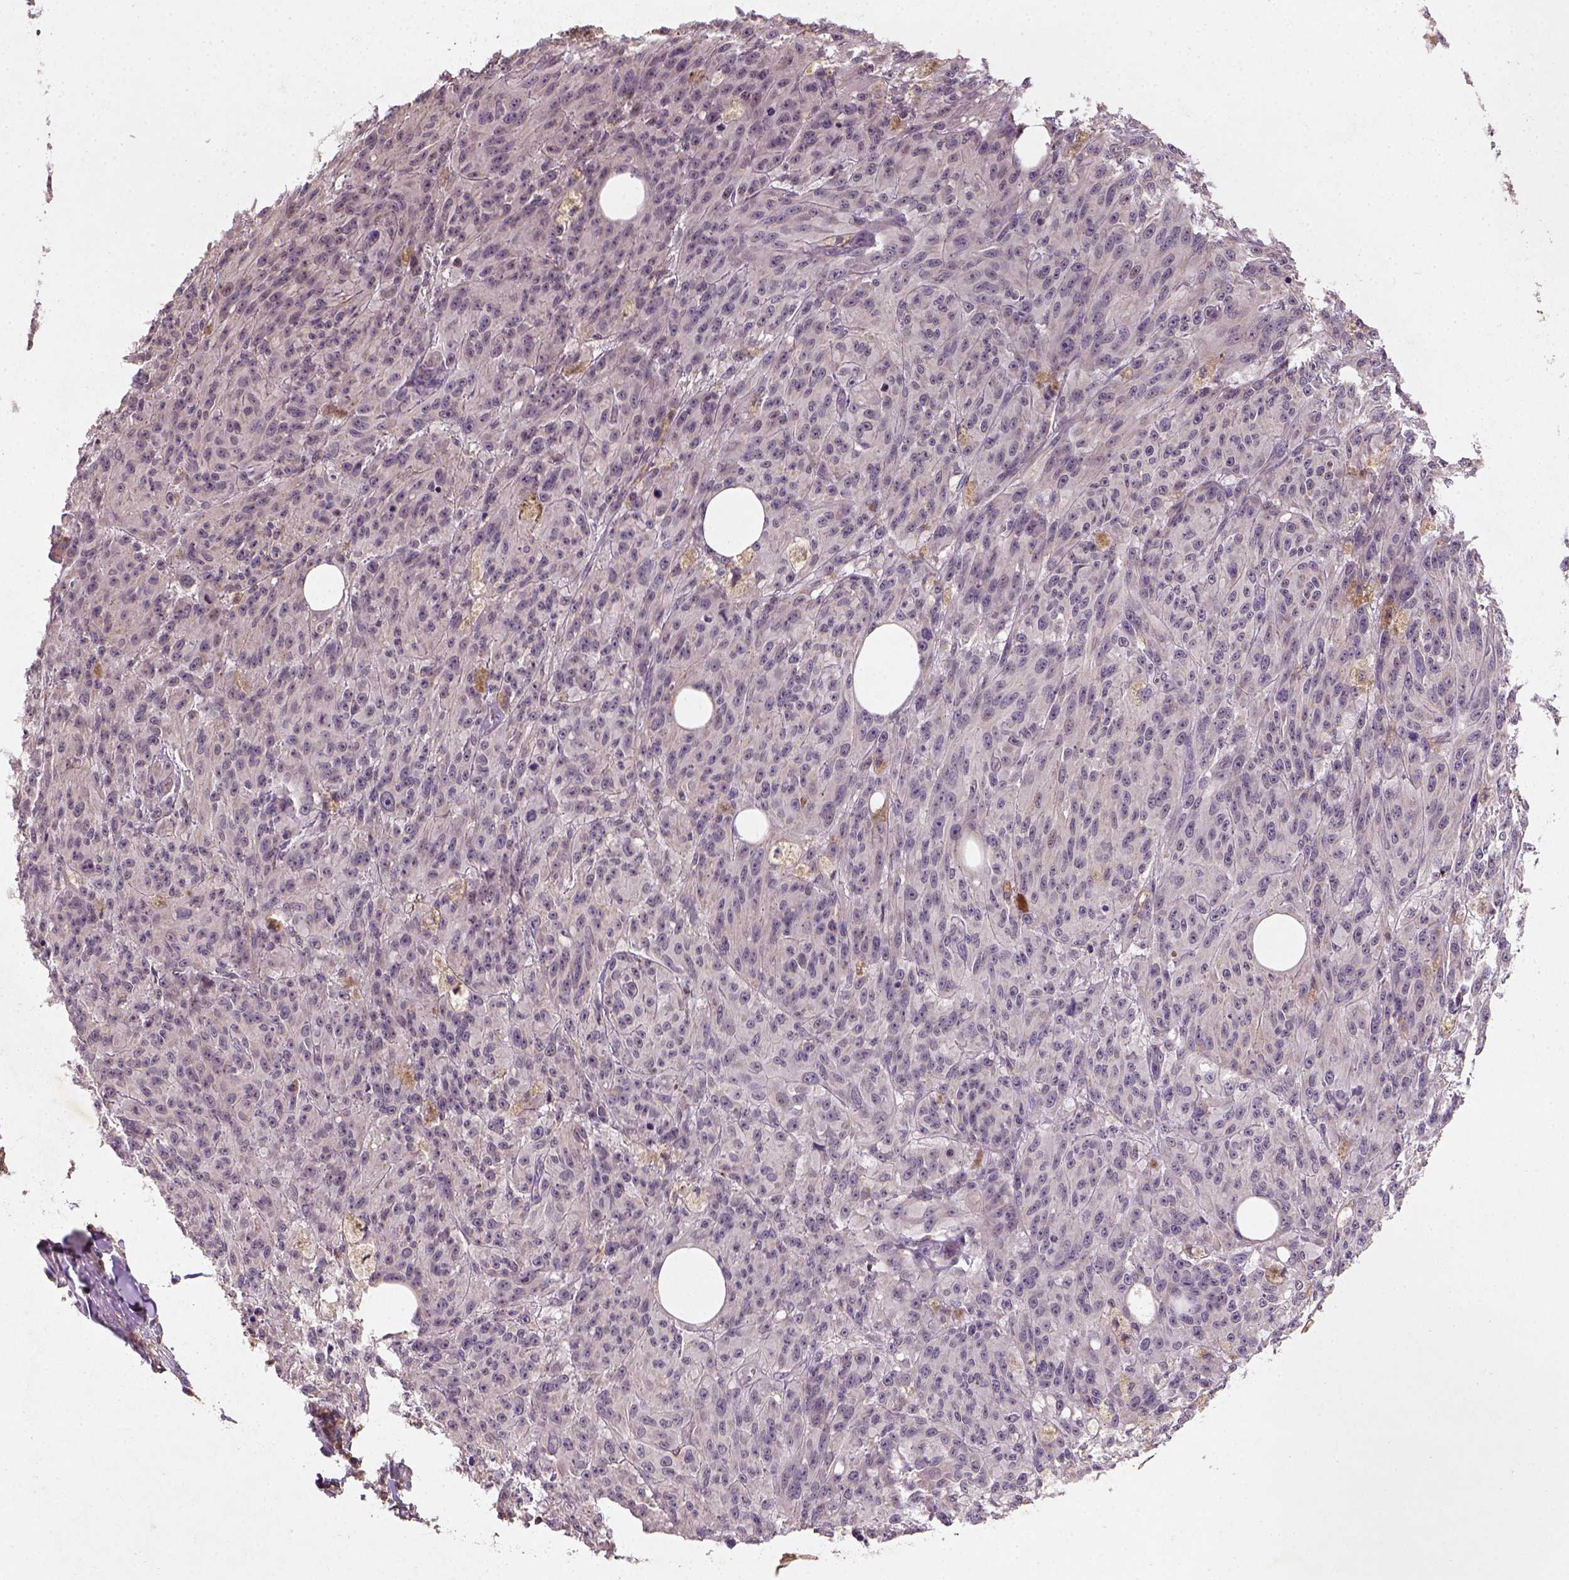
{"staining": {"intensity": "negative", "quantity": "none", "location": "none"}, "tissue": "melanoma", "cell_type": "Tumor cells", "image_type": "cancer", "snomed": [{"axis": "morphology", "description": "Malignant melanoma, NOS"}, {"axis": "topography", "description": "Skin"}], "caption": "This is an immunohistochemistry (IHC) photomicrograph of human malignant melanoma. There is no positivity in tumor cells.", "gene": "CAMKK1", "patient": {"sex": "female", "age": 34}}